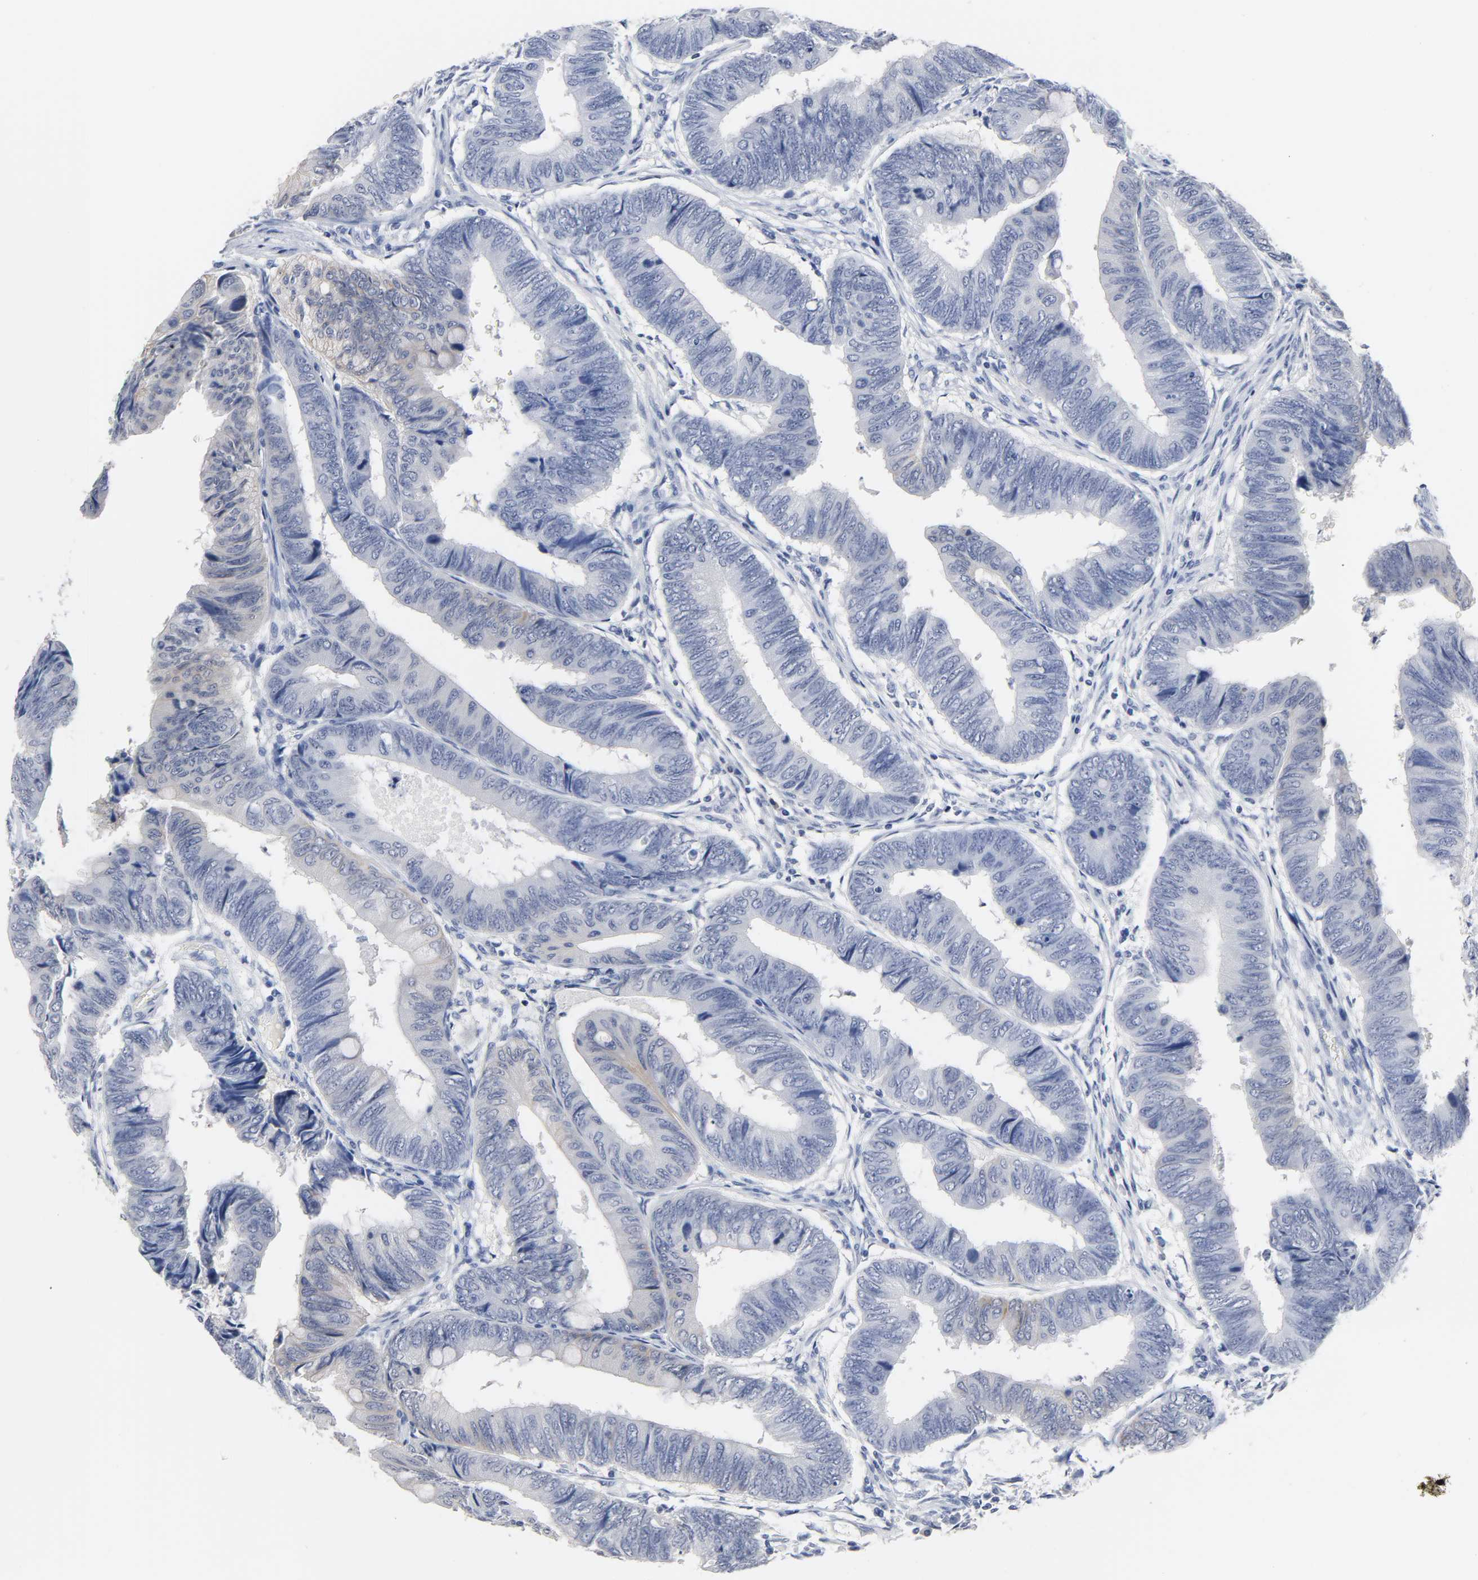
{"staining": {"intensity": "moderate", "quantity": "25%-75%", "location": "cytoplasmic/membranous"}, "tissue": "colorectal cancer", "cell_type": "Tumor cells", "image_type": "cancer", "snomed": [{"axis": "morphology", "description": "Normal tissue, NOS"}, {"axis": "morphology", "description": "Adenocarcinoma, NOS"}, {"axis": "topography", "description": "Rectum"}, {"axis": "topography", "description": "Peripheral nerve tissue"}], "caption": "Immunohistochemistry (IHC) histopathology image of neoplastic tissue: adenocarcinoma (colorectal) stained using immunohistochemistry exhibits medium levels of moderate protein expression localized specifically in the cytoplasmic/membranous of tumor cells, appearing as a cytoplasmic/membranous brown color.", "gene": "HTR1E", "patient": {"sex": "male", "age": 92}}